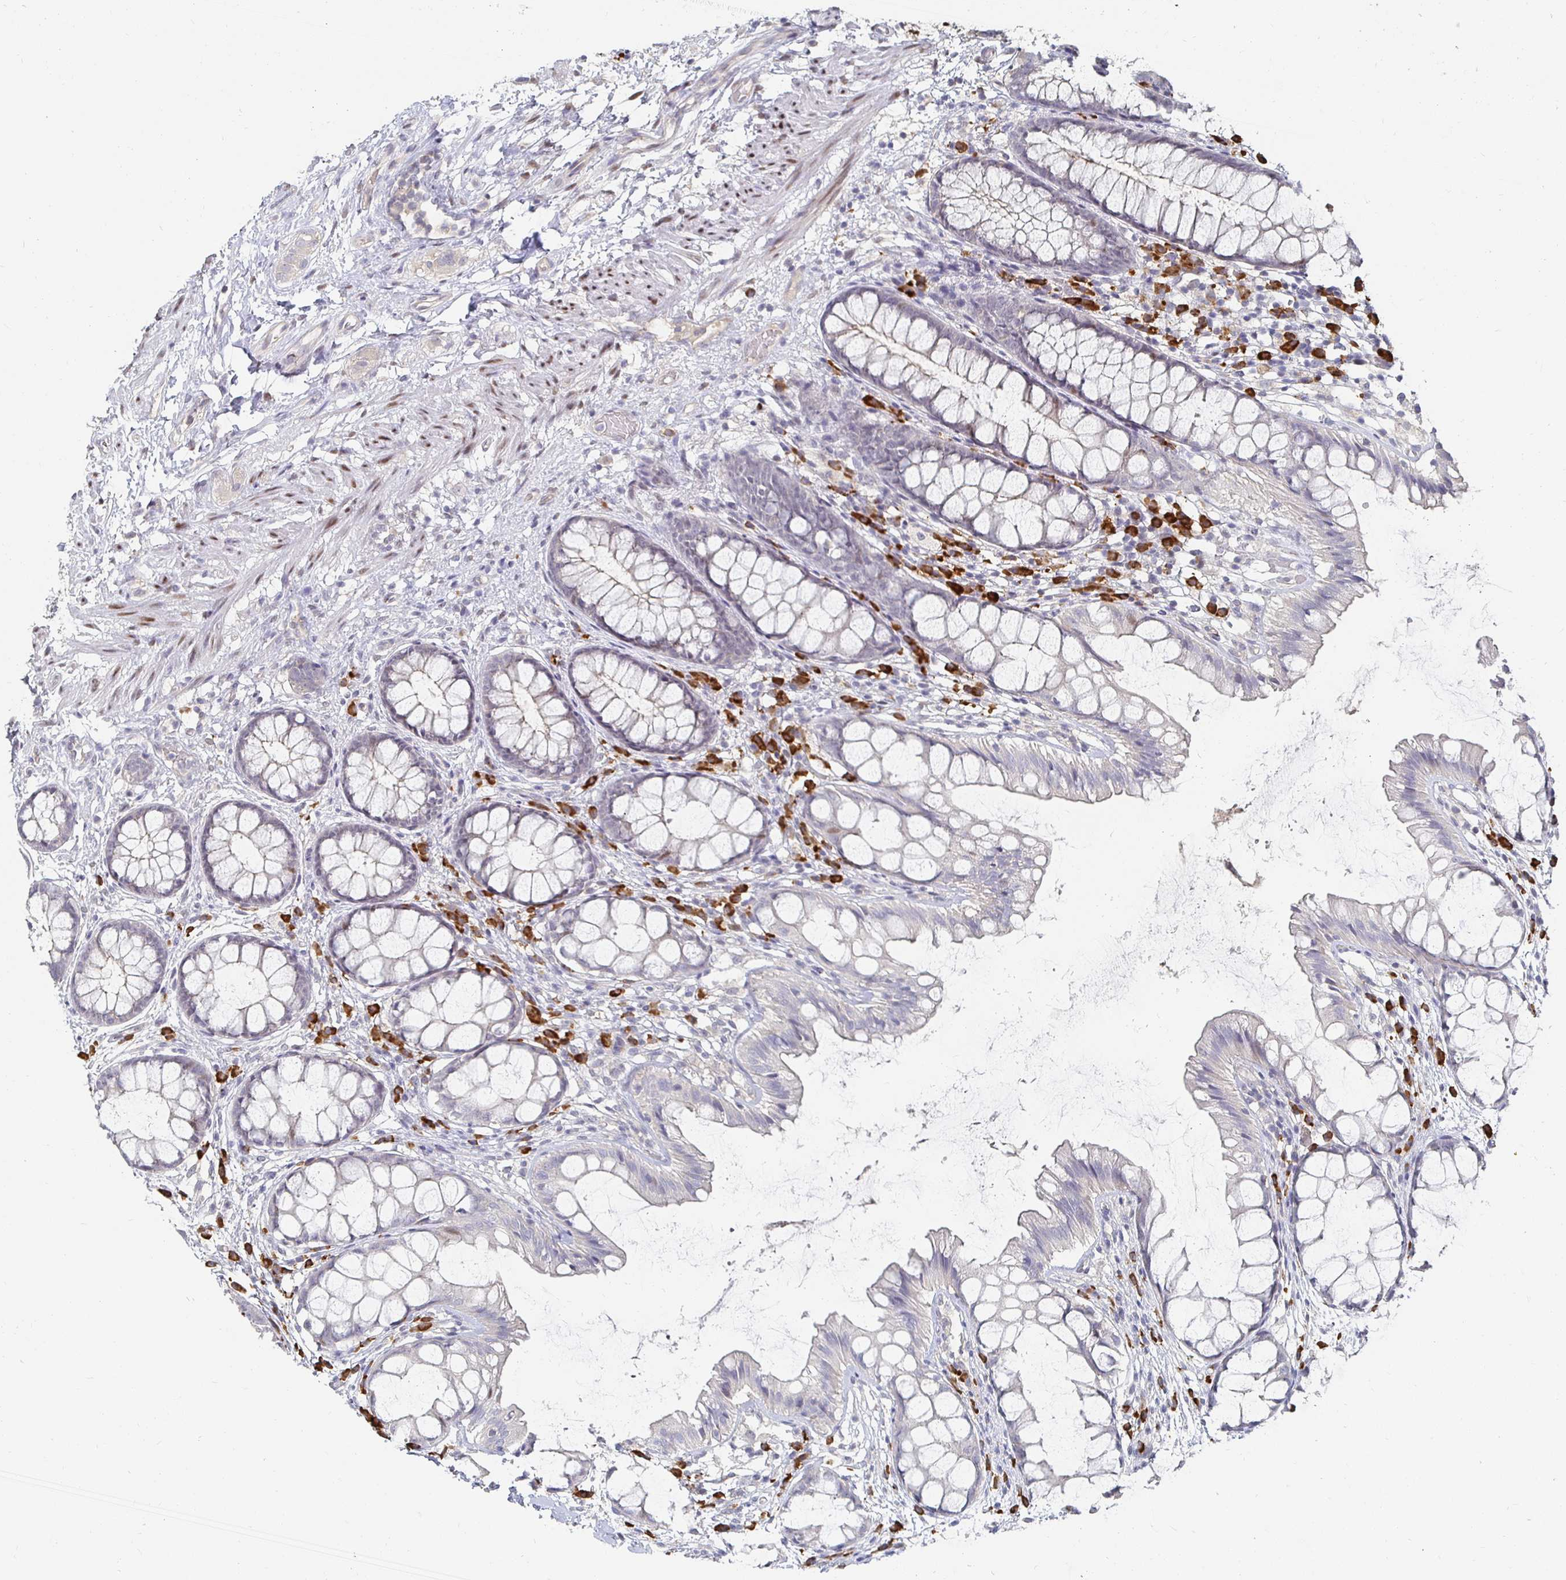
{"staining": {"intensity": "negative", "quantity": "none", "location": "none"}, "tissue": "rectum", "cell_type": "Glandular cells", "image_type": "normal", "snomed": [{"axis": "morphology", "description": "Normal tissue, NOS"}, {"axis": "topography", "description": "Rectum"}], "caption": "The micrograph reveals no staining of glandular cells in normal rectum. Nuclei are stained in blue.", "gene": "MEIS1", "patient": {"sex": "female", "age": 62}}